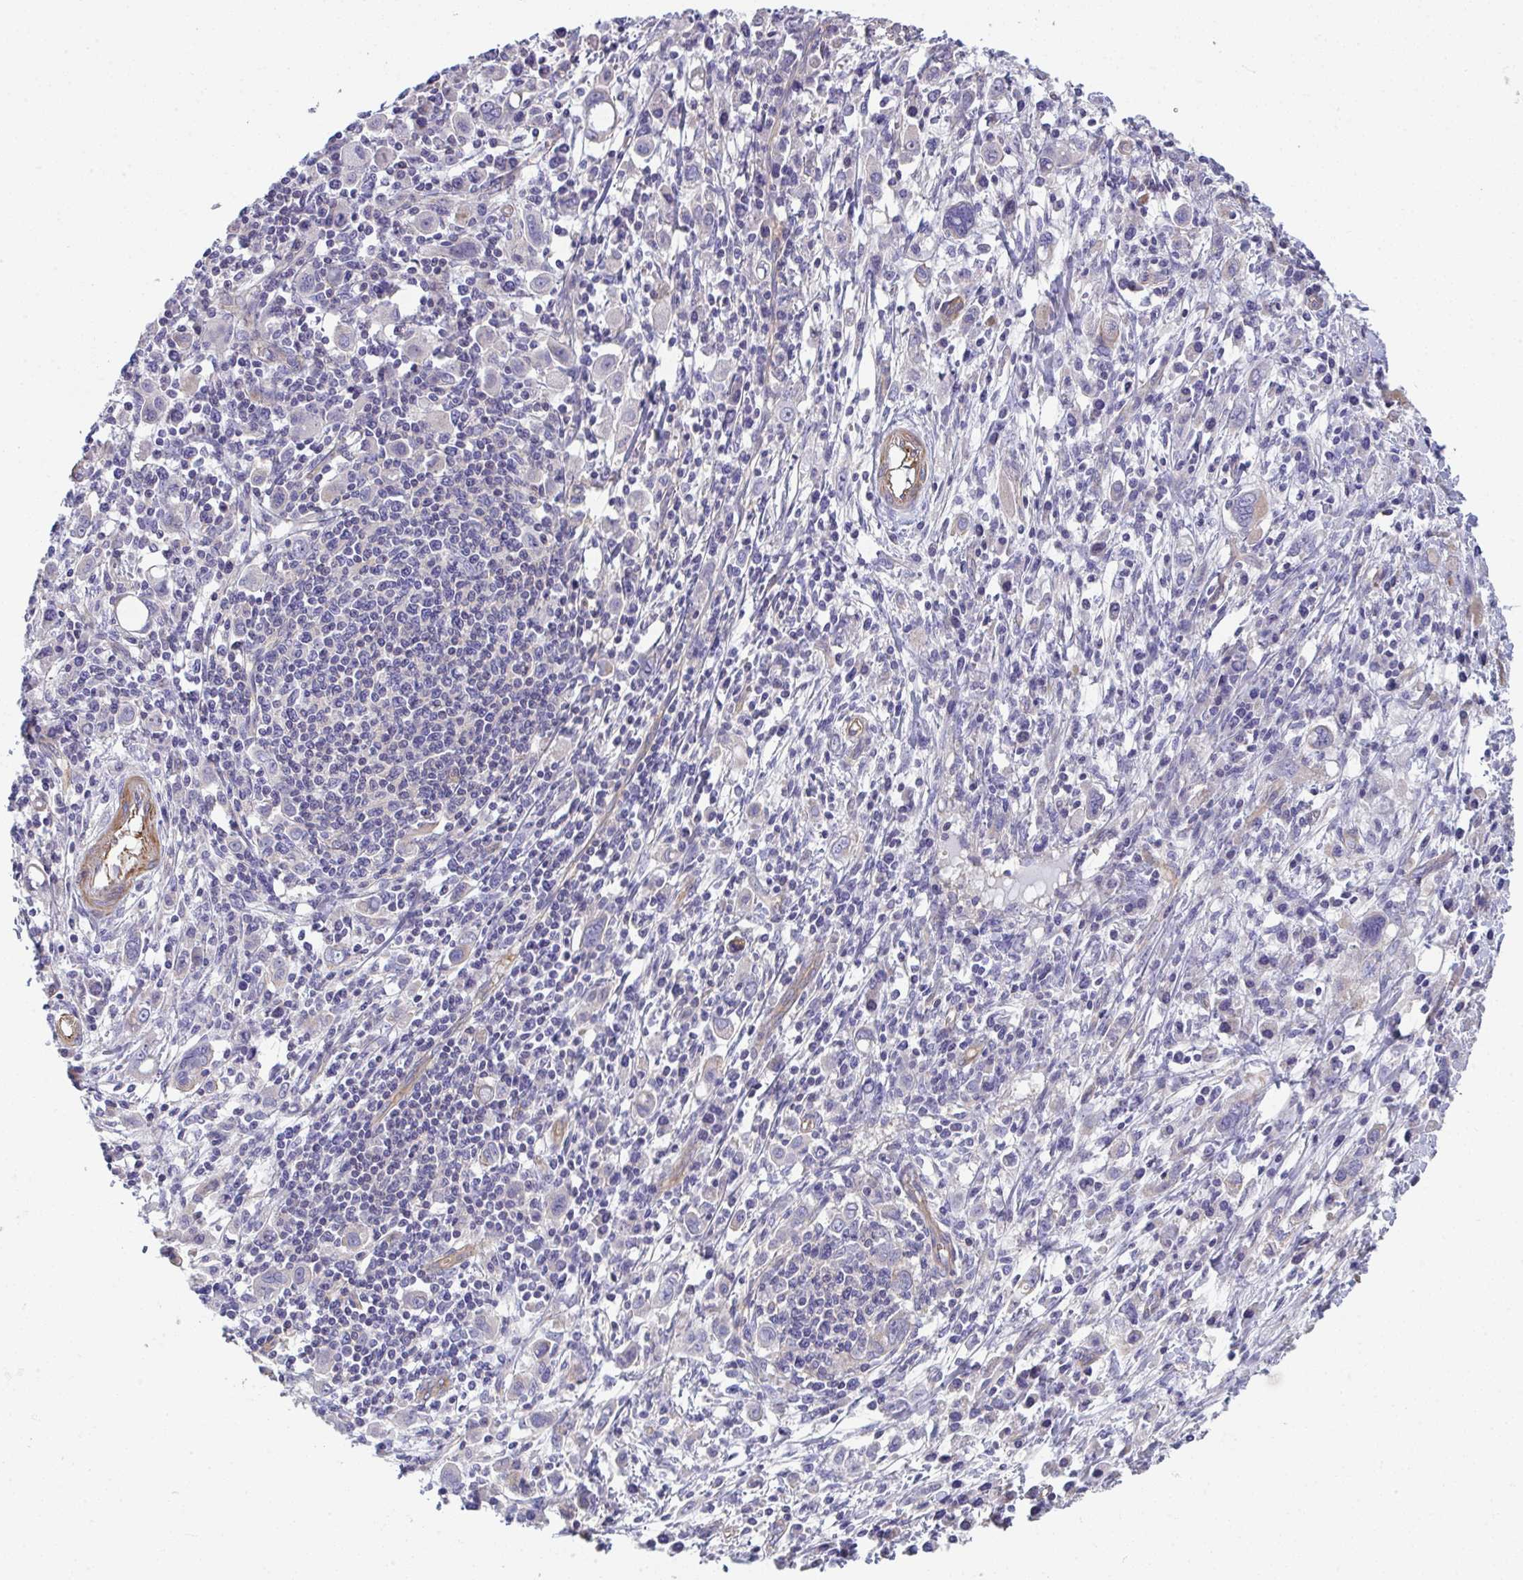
{"staining": {"intensity": "negative", "quantity": "none", "location": "none"}, "tissue": "stomach cancer", "cell_type": "Tumor cells", "image_type": "cancer", "snomed": [{"axis": "morphology", "description": "Adenocarcinoma, NOS"}, {"axis": "topography", "description": "Stomach, upper"}], "caption": "Immunohistochemical staining of human stomach cancer reveals no significant positivity in tumor cells.", "gene": "MYL12A", "patient": {"sex": "male", "age": 75}}